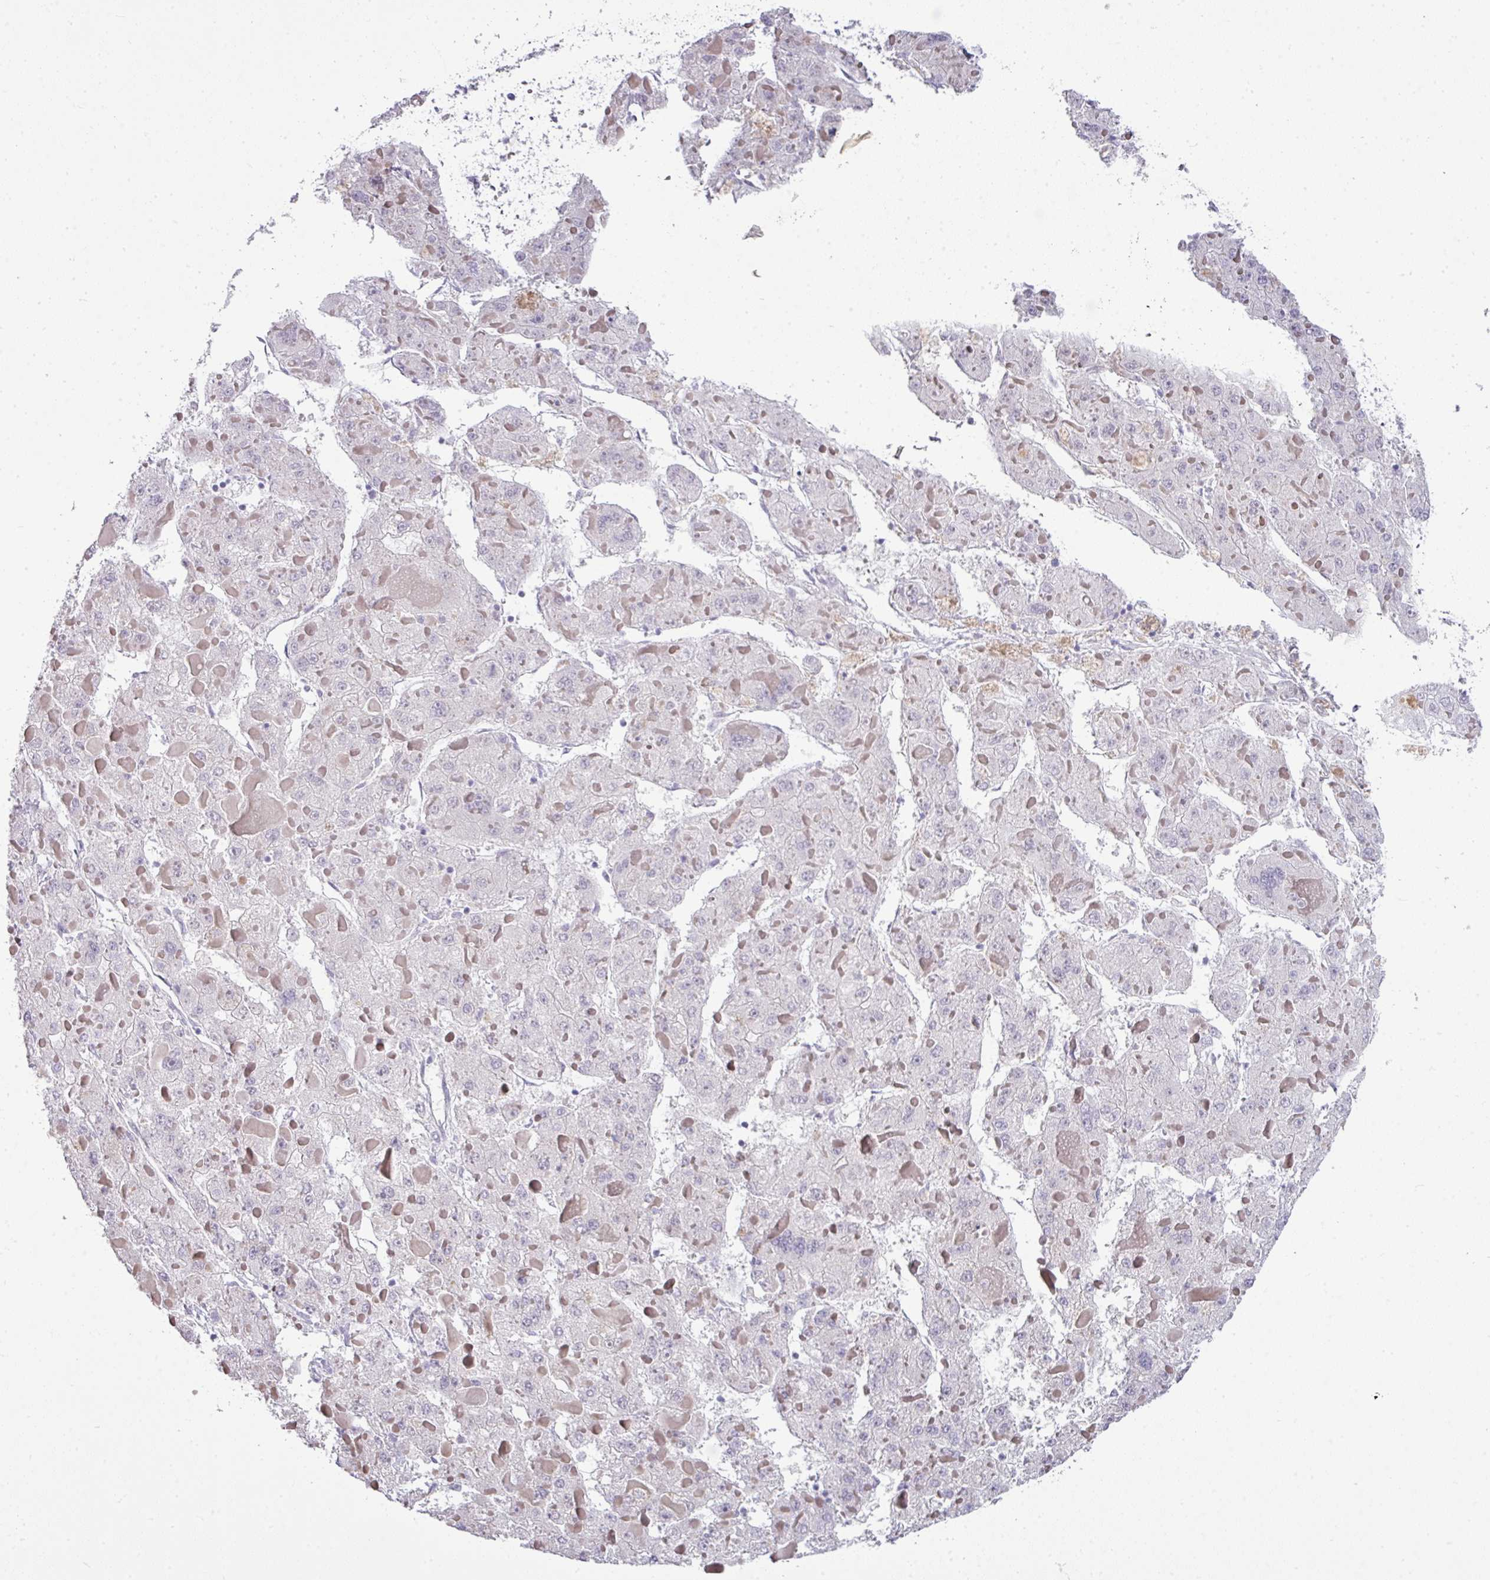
{"staining": {"intensity": "negative", "quantity": "none", "location": "none"}, "tissue": "liver cancer", "cell_type": "Tumor cells", "image_type": "cancer", "snomed": [{"axis": "morphology", "description": "Carcinoma, Hepatocellular, NOS"}, {"axis": "topography", "description": "Liver"}], "caption": "The micrograph reveals no staining of tumor cells in liver cancer. Nuclei are stained in blue.", "gene": "BCL11A", "patient": {"sex": "female", "age": 73}}